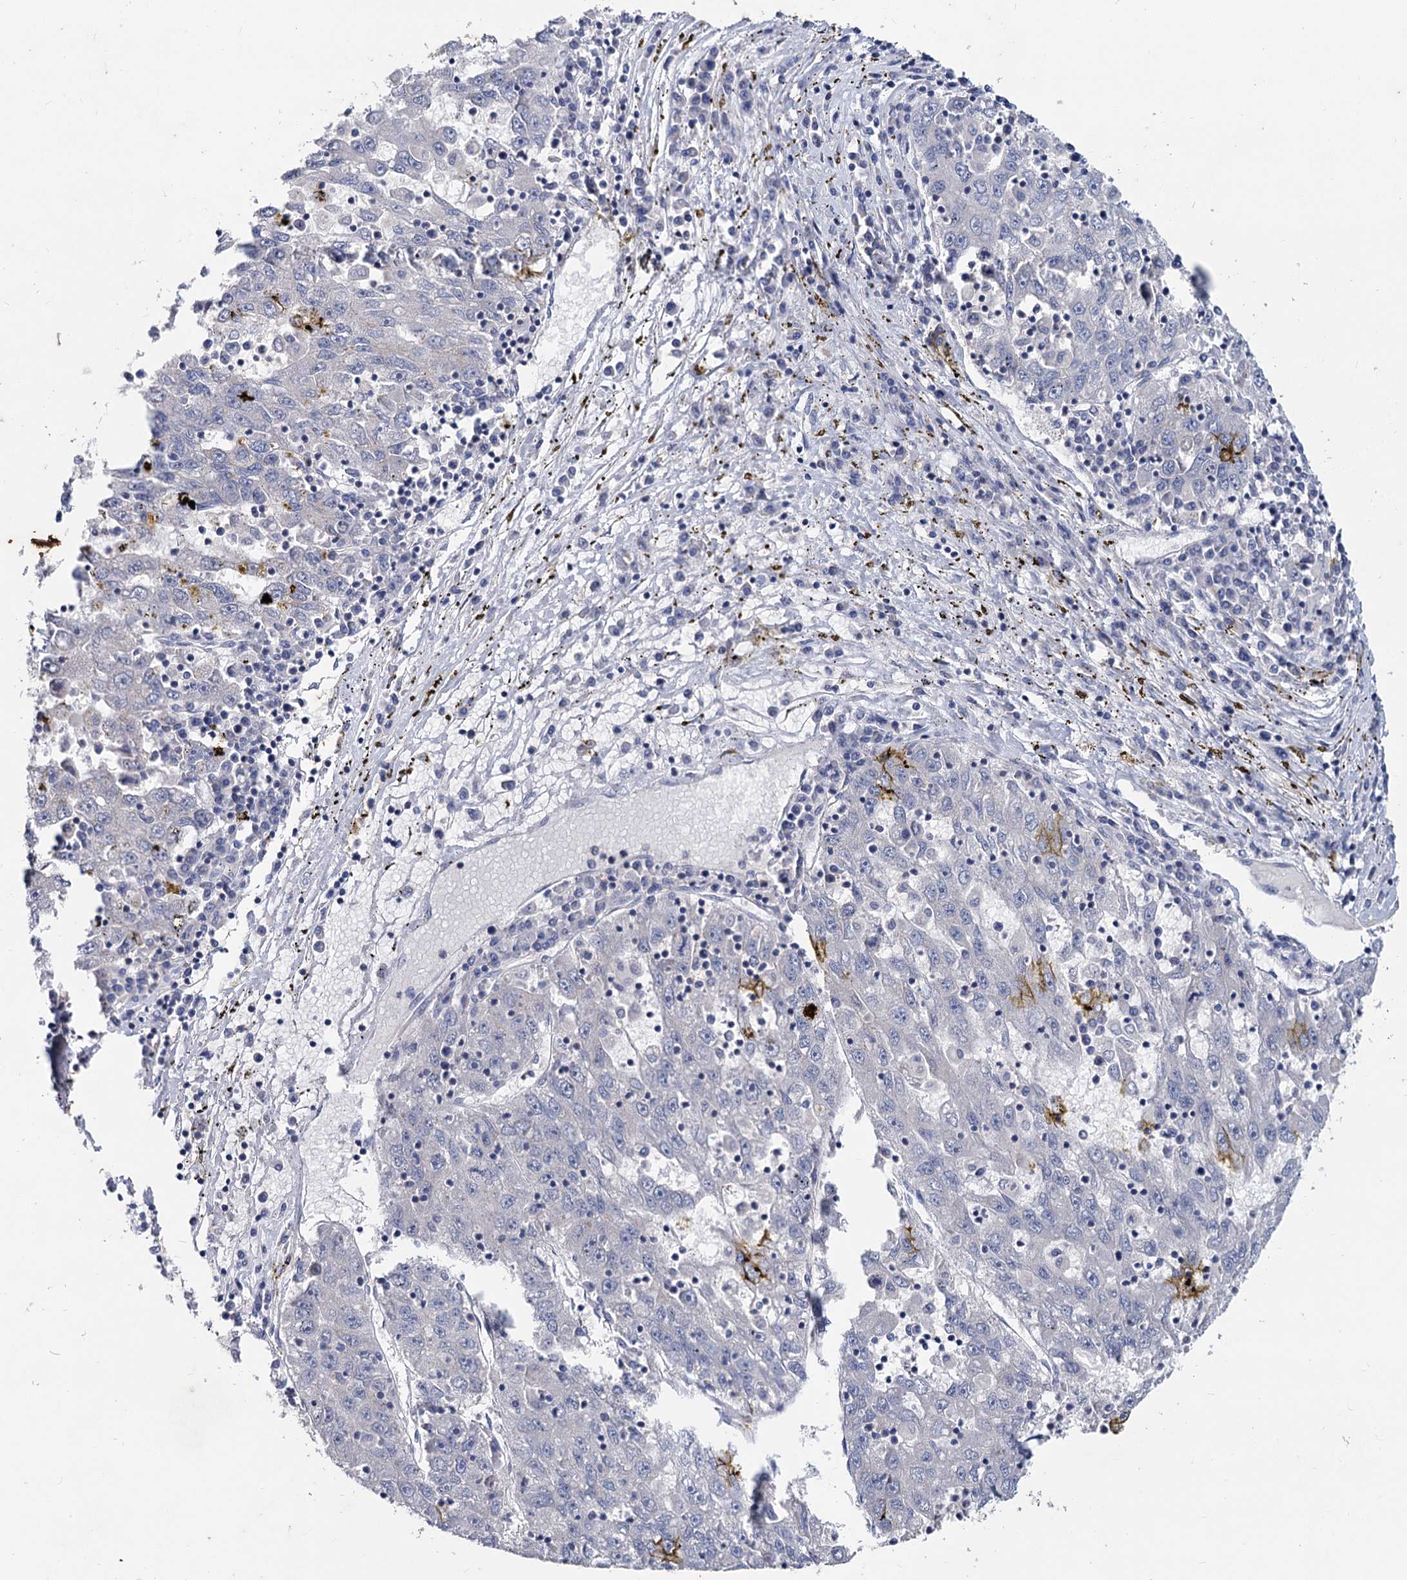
{"staining": {"intensity": "negative", "quantity": "none", "location": "none"}, "tissue": "liver cancer", "cell_type": "Tumor cells", "image_type": "cancer", "snomed": [{"axis": "morphology", "description": "Carcinoma, Hepatocellular, NOS"}, {"axis": "topography", "description": "Liver"}], "caption": "DAB immunohistochemical staining of liver hepatocellular carcinoma displays no significant positivity in tumor cells. (Brightfield microscopy of DAB (3,3'-diaminobenzidine) IHC at high magnification).", "gene": "LRCH4", "patient": {"sex": "male", "age": 49}}